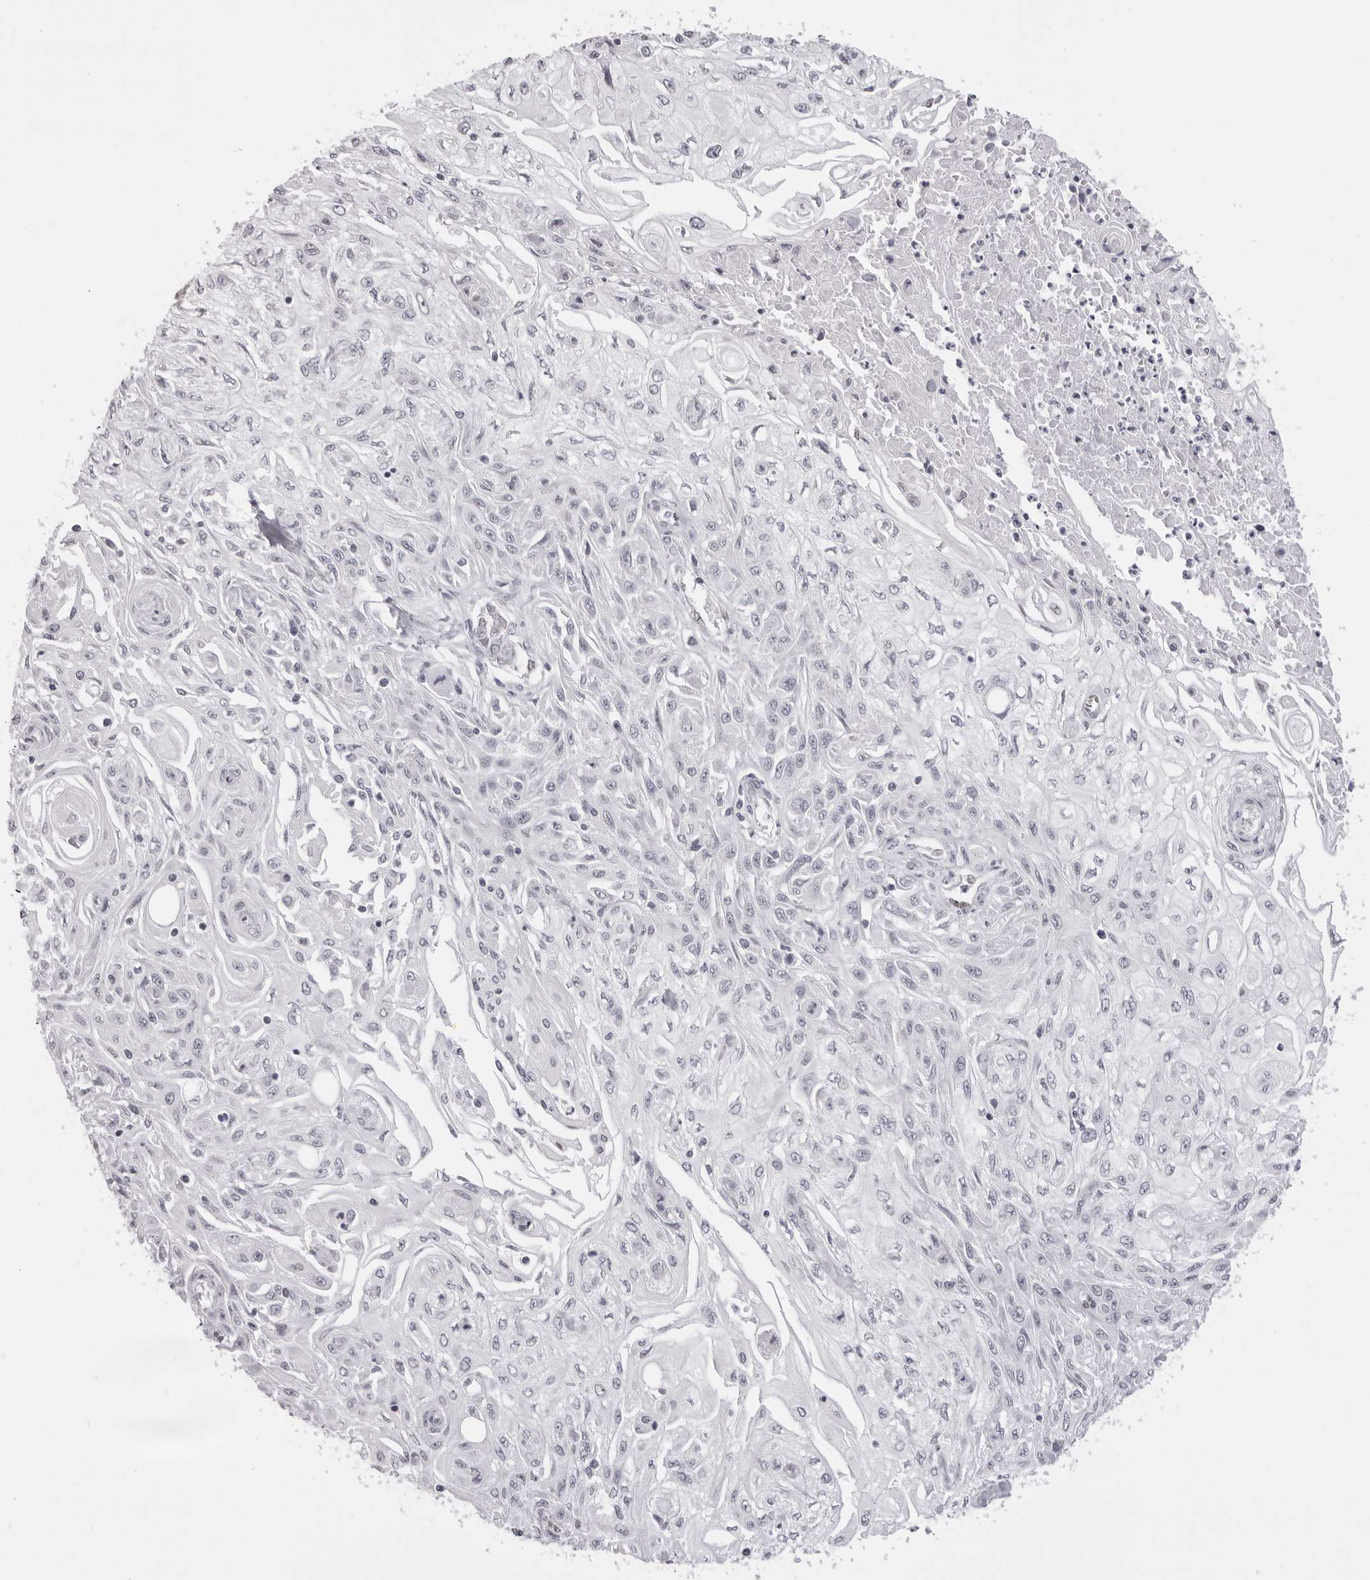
{"staining": {"intensity": "negative", "quantity": "none", "location": "none"}, "tissue": "skin cancer", "cell_type": "Tumor cells", "image_type": "cancer", "snomed": [{"axis": "morphology", "description": "Squamous cell carcinoma, NOS"}, {"axis": "morphology", "description": "Squamous cell carcinoma, metastatic, NOS"}, {"axis": "topography", "description": "Skin"}, {"axis": "topography", "description": "Lymph node"}], "caption": "DAB immunohistochemical staining of squamous cell carcinoma (skin) exhibits no significant positivity in tumor cells.", "gene": "MAFK", "patient": {"sex": "male", "age": 75}}